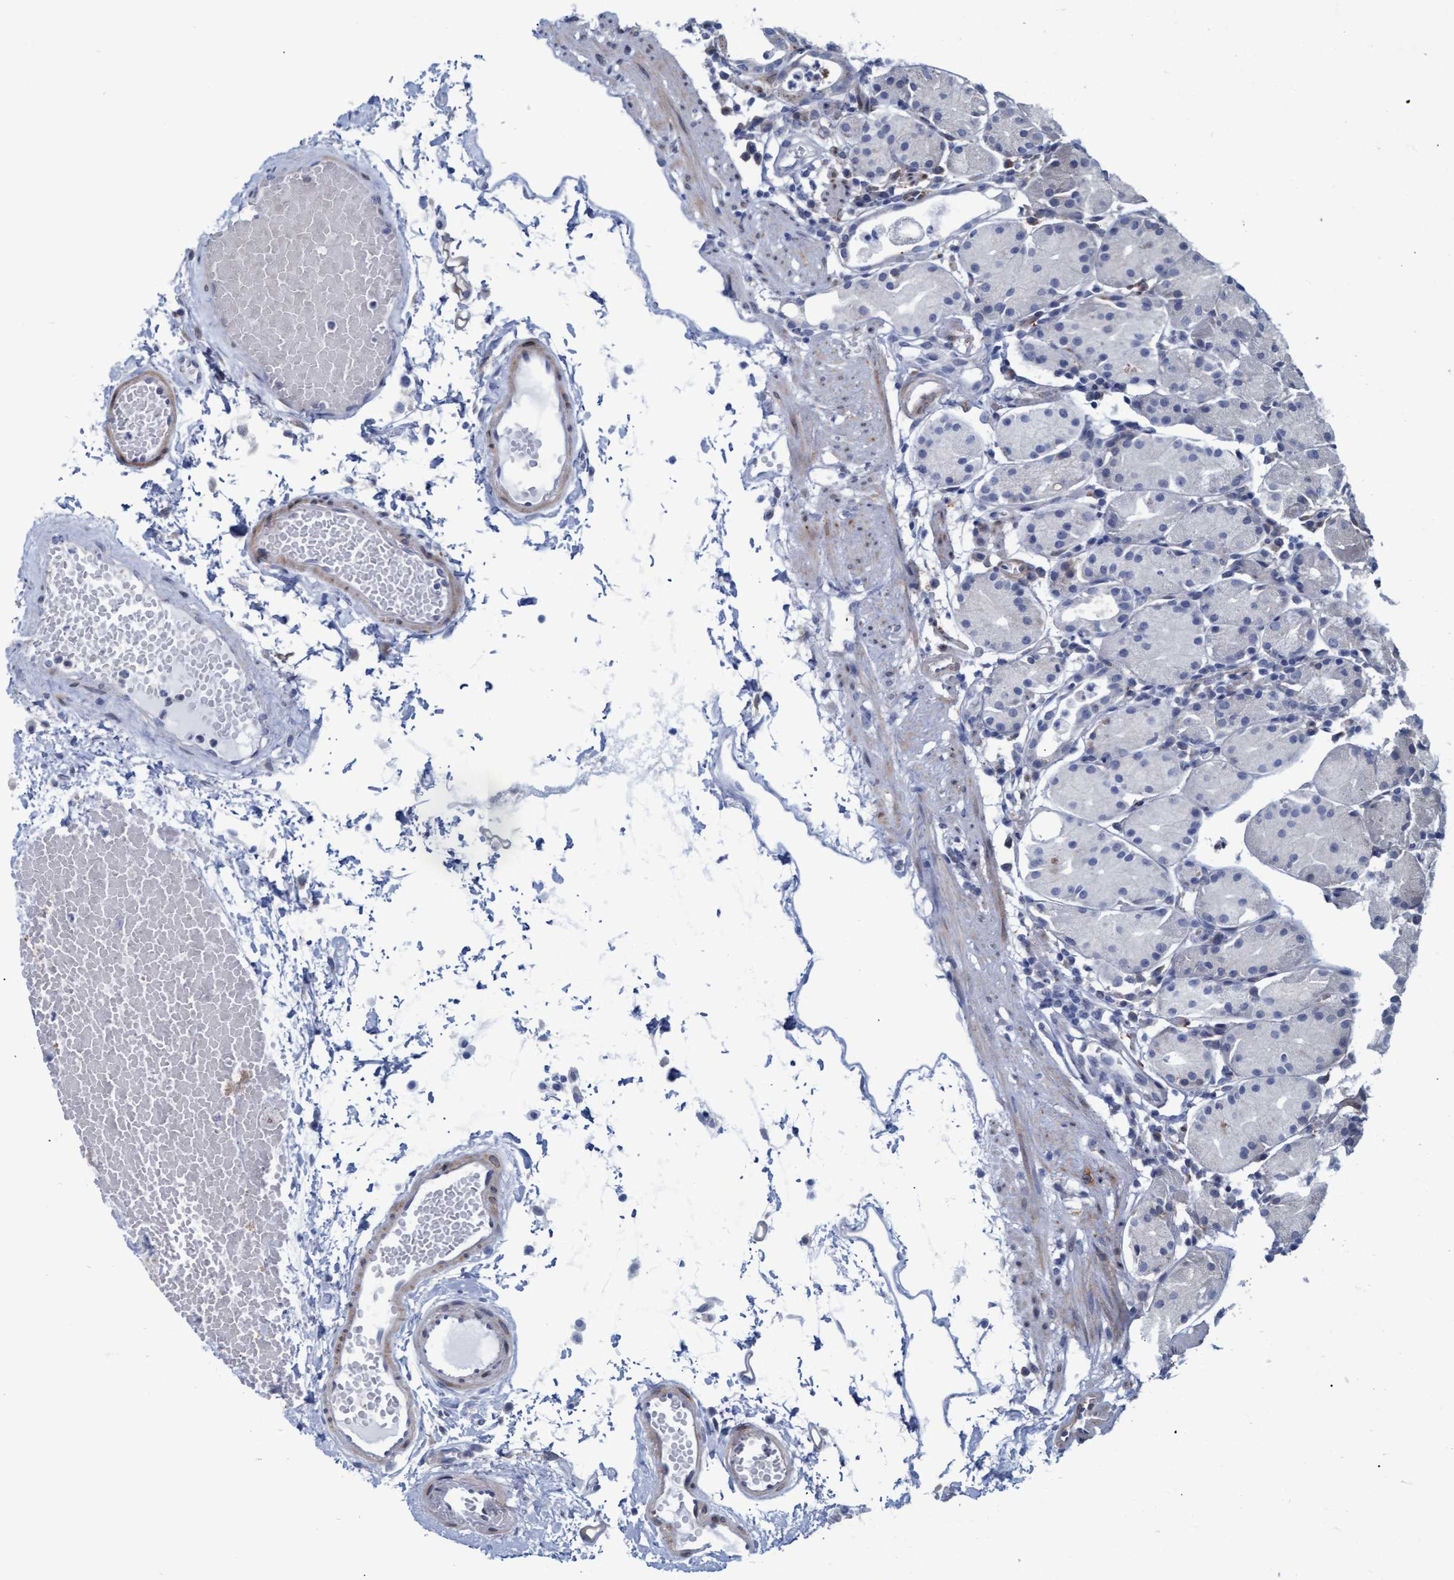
{"staining": {"intensity": "moderate", "quantity": "<25%", "location": "cytoplasmic/membranous"}, "tissue": "stomach", "cell_type": "Glandular cells", "image_type": "normal", "snomed": [{"axis": "morphology", "description": "Normal tissue, NOS"}, {"axis": "topography", "description": "Stomach"}, {"axis": "topography", "description": "Stomach, lower"}], "caption": "Immunohistochemistry (IHC) histopathology image of normal stomach: human stomach stained using IHC displays low levels of moderate protein expression localized specifically in the cytoplasmic/membranous of glandular cells, appearing as a cytoplasmic/membranous brown color.", "gene": "SSTR3", "patient": {"sex": "female", "age": 75}}